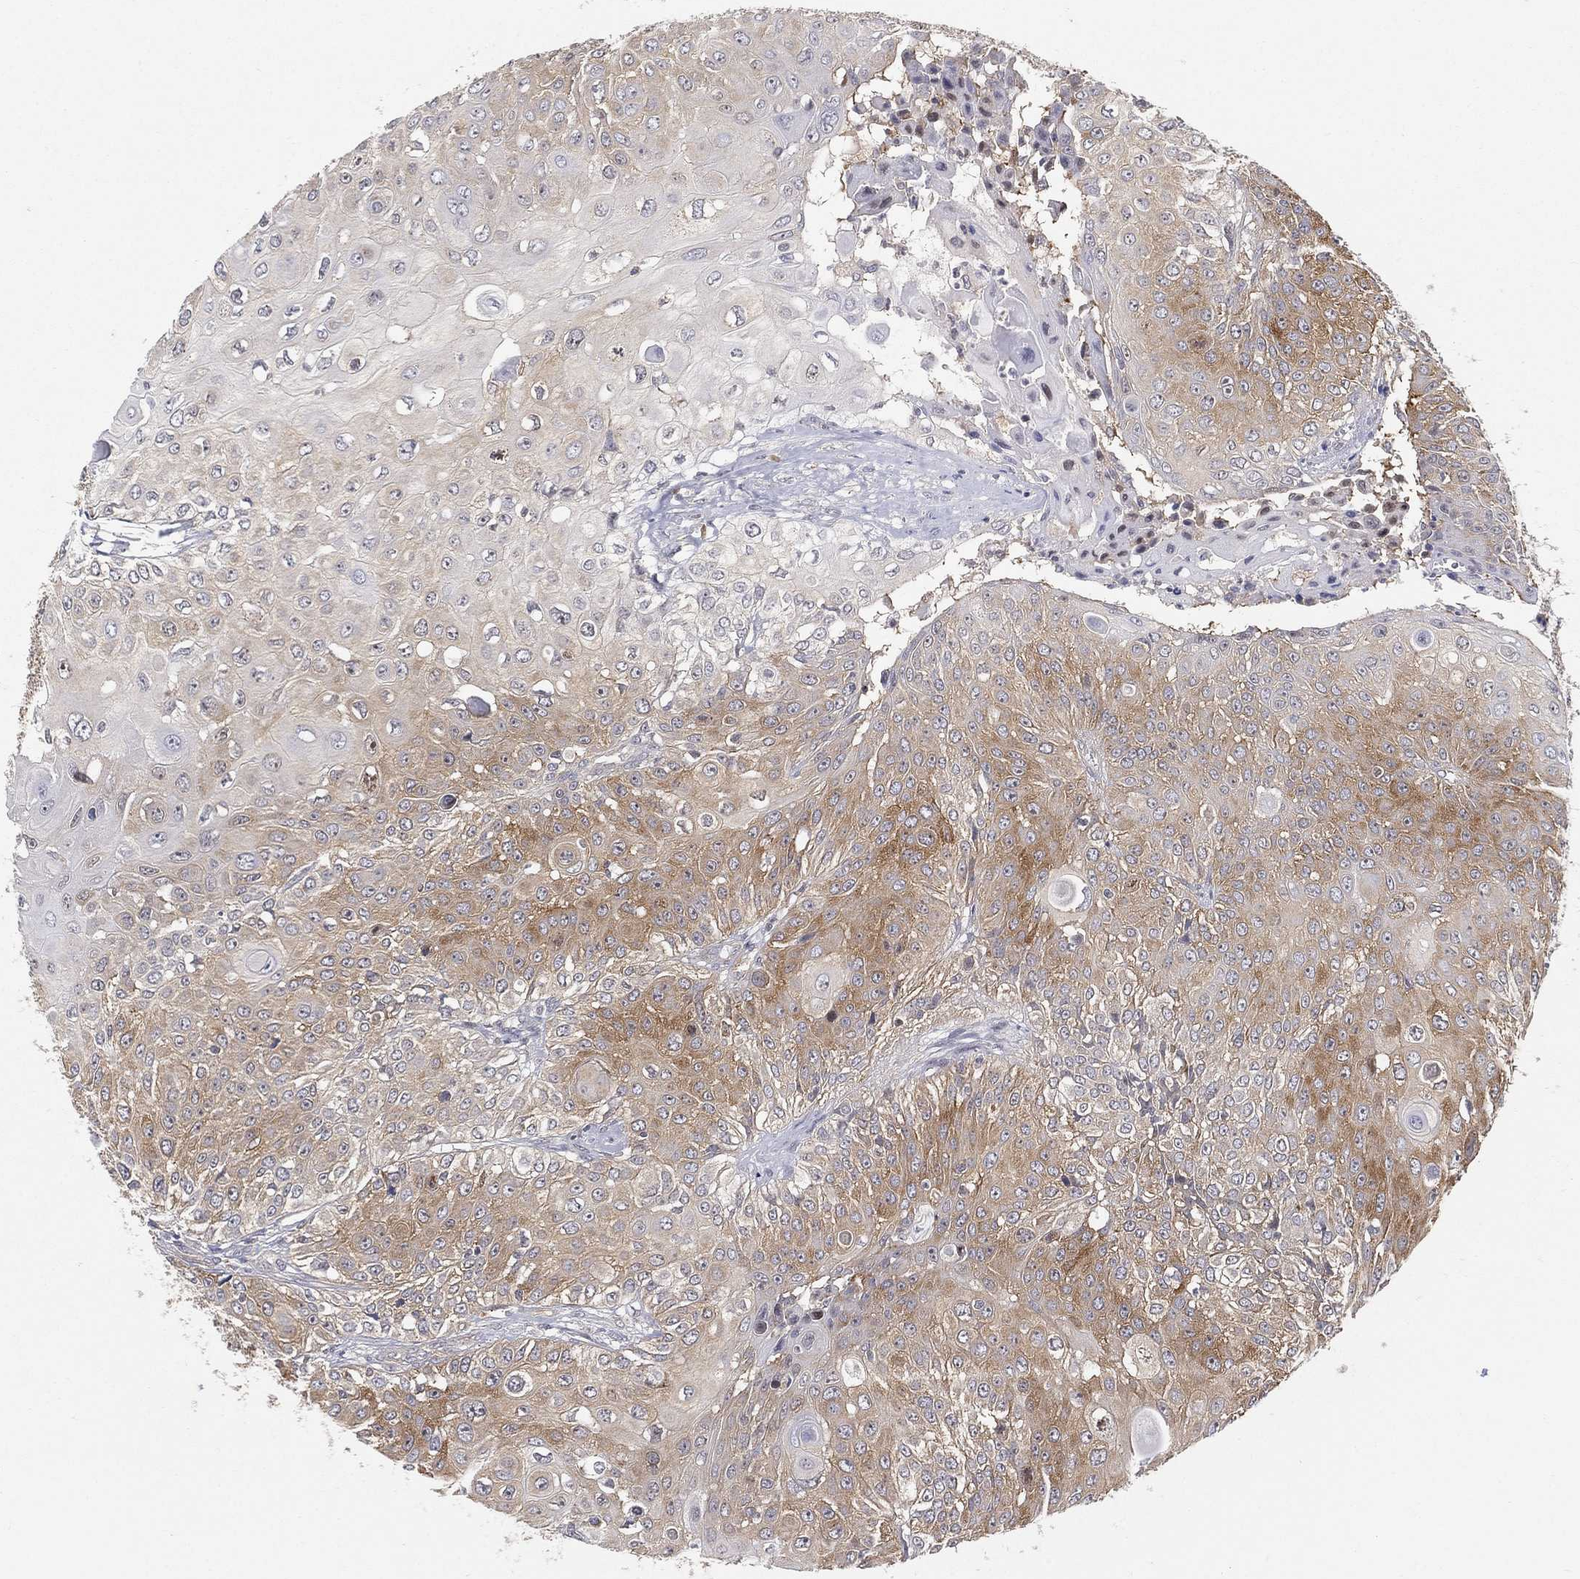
{"staining": {"intensity": "moderate", "quantity": "<25%", "location": "cytoplasmic/membranous"}, "tissue": "urothelial cancer", "cell_type": "Tumor cells", "image_type": "cancer", "snomed": [{"axis": "morphology", "description": "Urothelial carcinoma, High grade"}, {"axis": "topography", "description": "Urinary bladder"}], "caption": "IHC image of neoplastic tissue: human urothelial cancer stained using immunohistochemistry reveals low levels of moderate protein expression localized specifically in the cytoplasmic/membranous of tumor cells, appearing as a cytoplasmic/membranous brown color.", "gene": "TMTC4", "patient": {"sex": "female", "age": 79}}